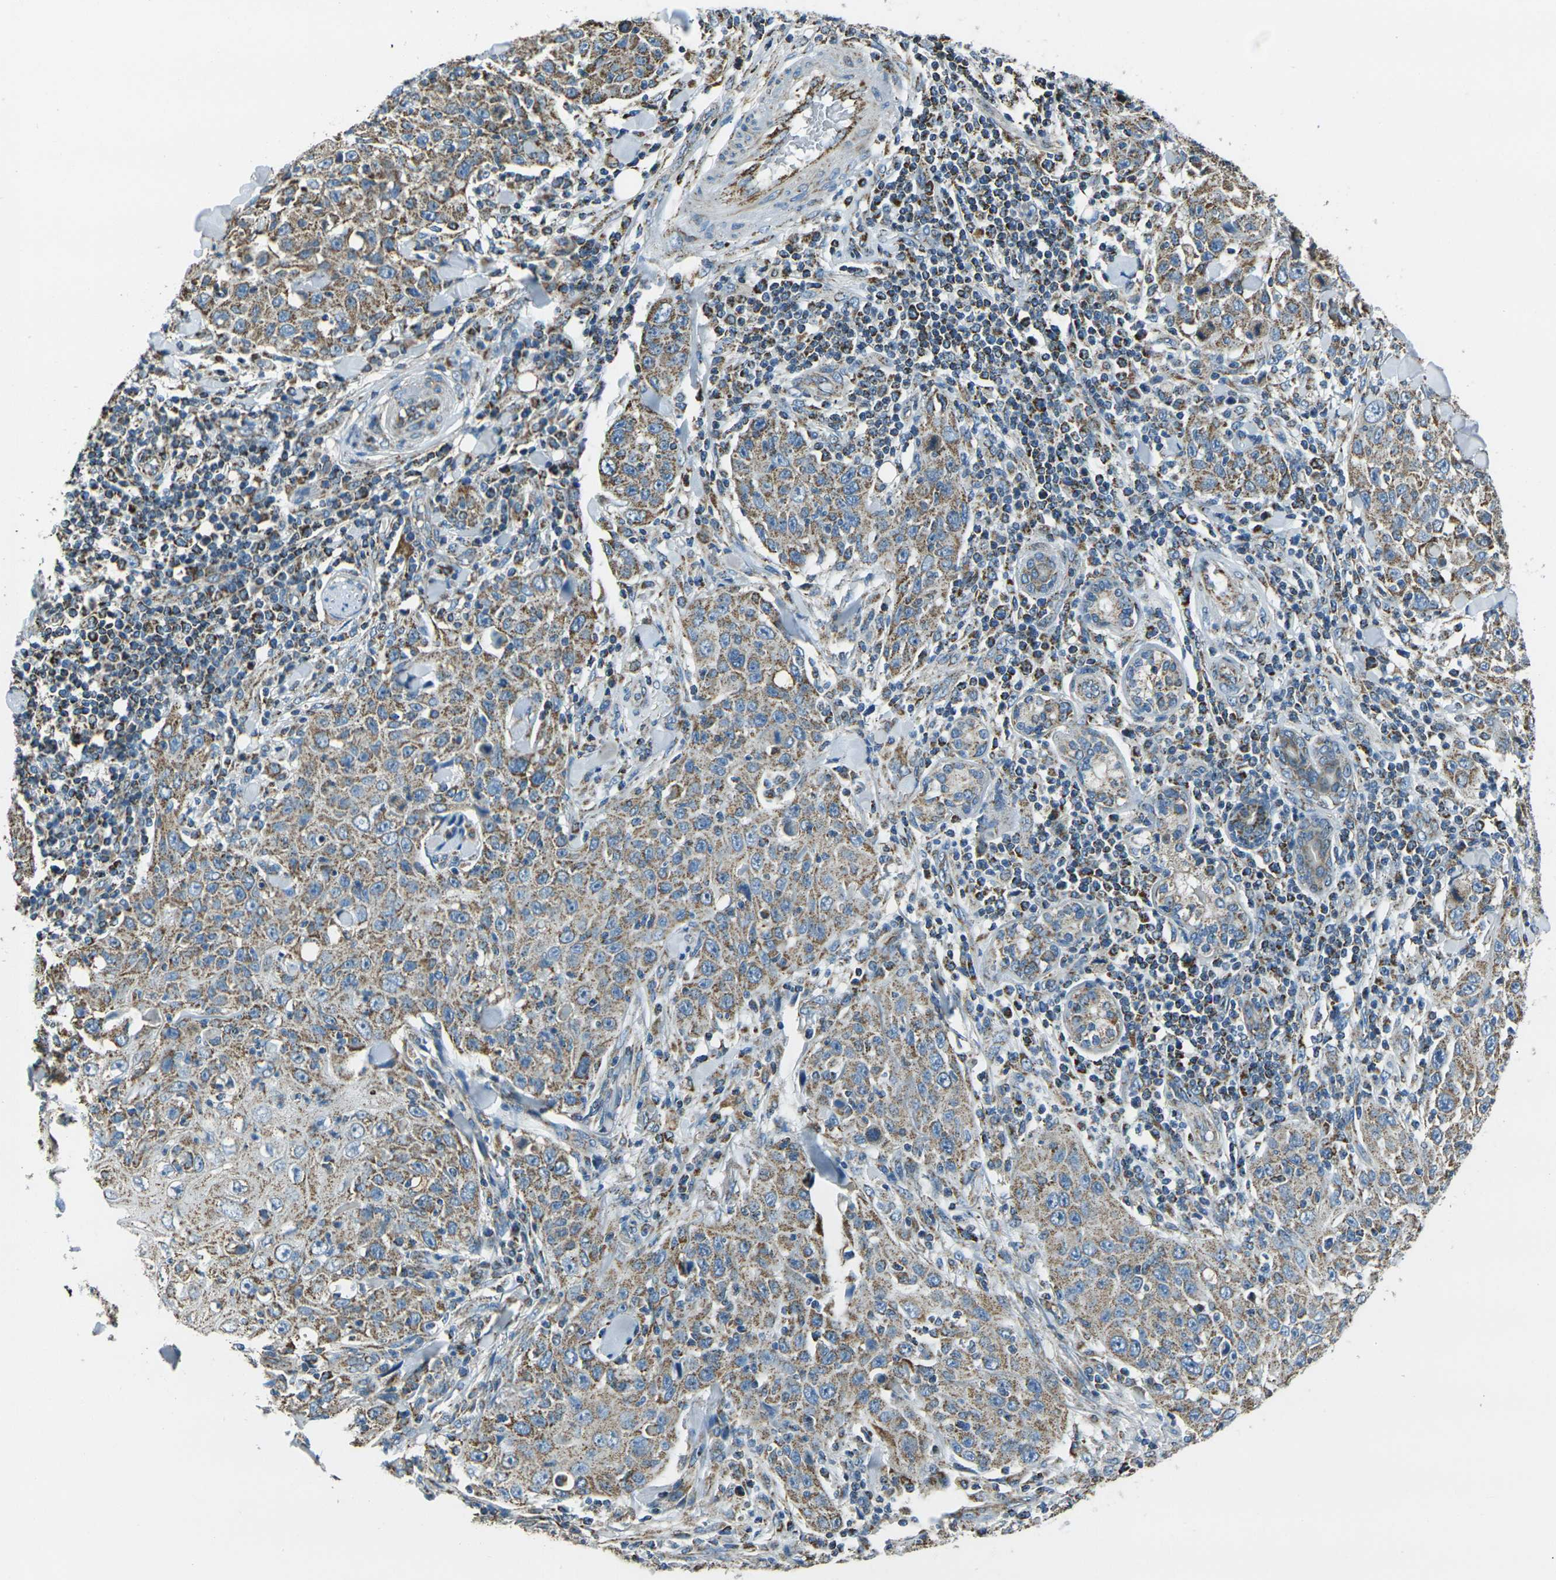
{"staining": {"intensity": "weak", "quantity": ">75%", "location": "cytoplasmic/membranous"}, "tissue": "skin cancer", "cell_type": "Tumor cells", "image_type": "cancer", "snomed": [{"axis": "morphology", "description": "Squamous cell carcinoma, NOS"}, {"axis": "topography", "description": "Skin"}], "caption": "A brown stain labels weak cytoplasmic/membranous positivity of a protein in skin cancer tumor cells. (Stains: DAB in brown, nuclei in blue, Microscopy: brightfield microscopy at high magnification).", "gene": "IRF3", "patient": {"sex": "female", "age": 88}}